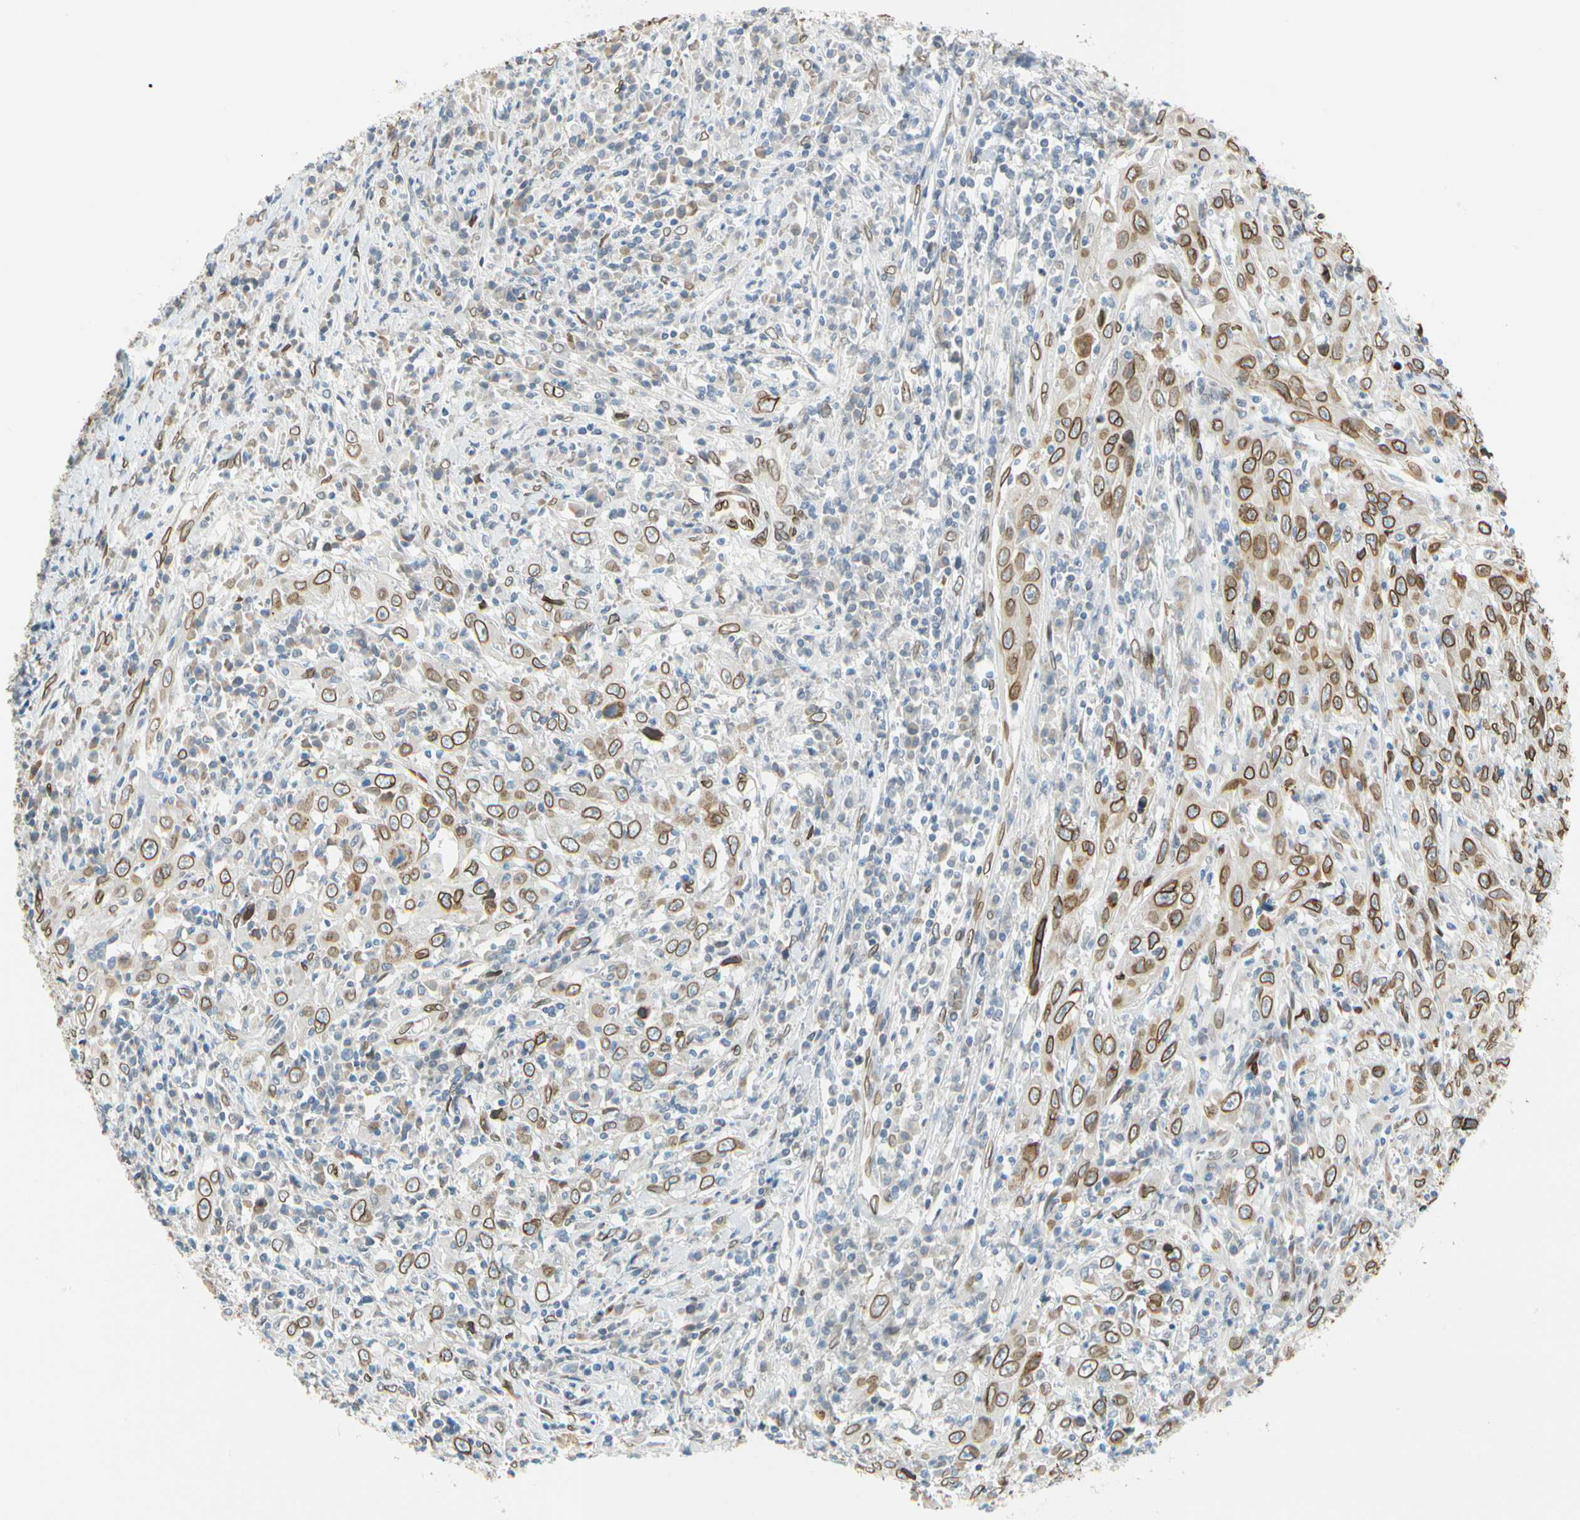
{"staining": {"intensity": "moderate", "quantity": ">75%", "location": "cytoplasmic/membranous,nuclear"}, "tissue": "cervical cancer", "cell_type": "Tumor cells", "image_type": "cancer", "snomed": [{"axis": "morphology", "description": "Squamous cell carcinoma, NOS"}, {"axis": "topography", "description": "Cervix"}], "caption": "Squamous cell carcinoma (cervical) was stained to show a protein in brown. There is medium levels of moderate cytoplasmic/membranous and nuclear positivity in about >75% of tumor cells. (brown staining indicates protein expression, while blue staining denotes nuclei).", "gene": "SUN1", "patient": {"sex": "female", "age": 46}}